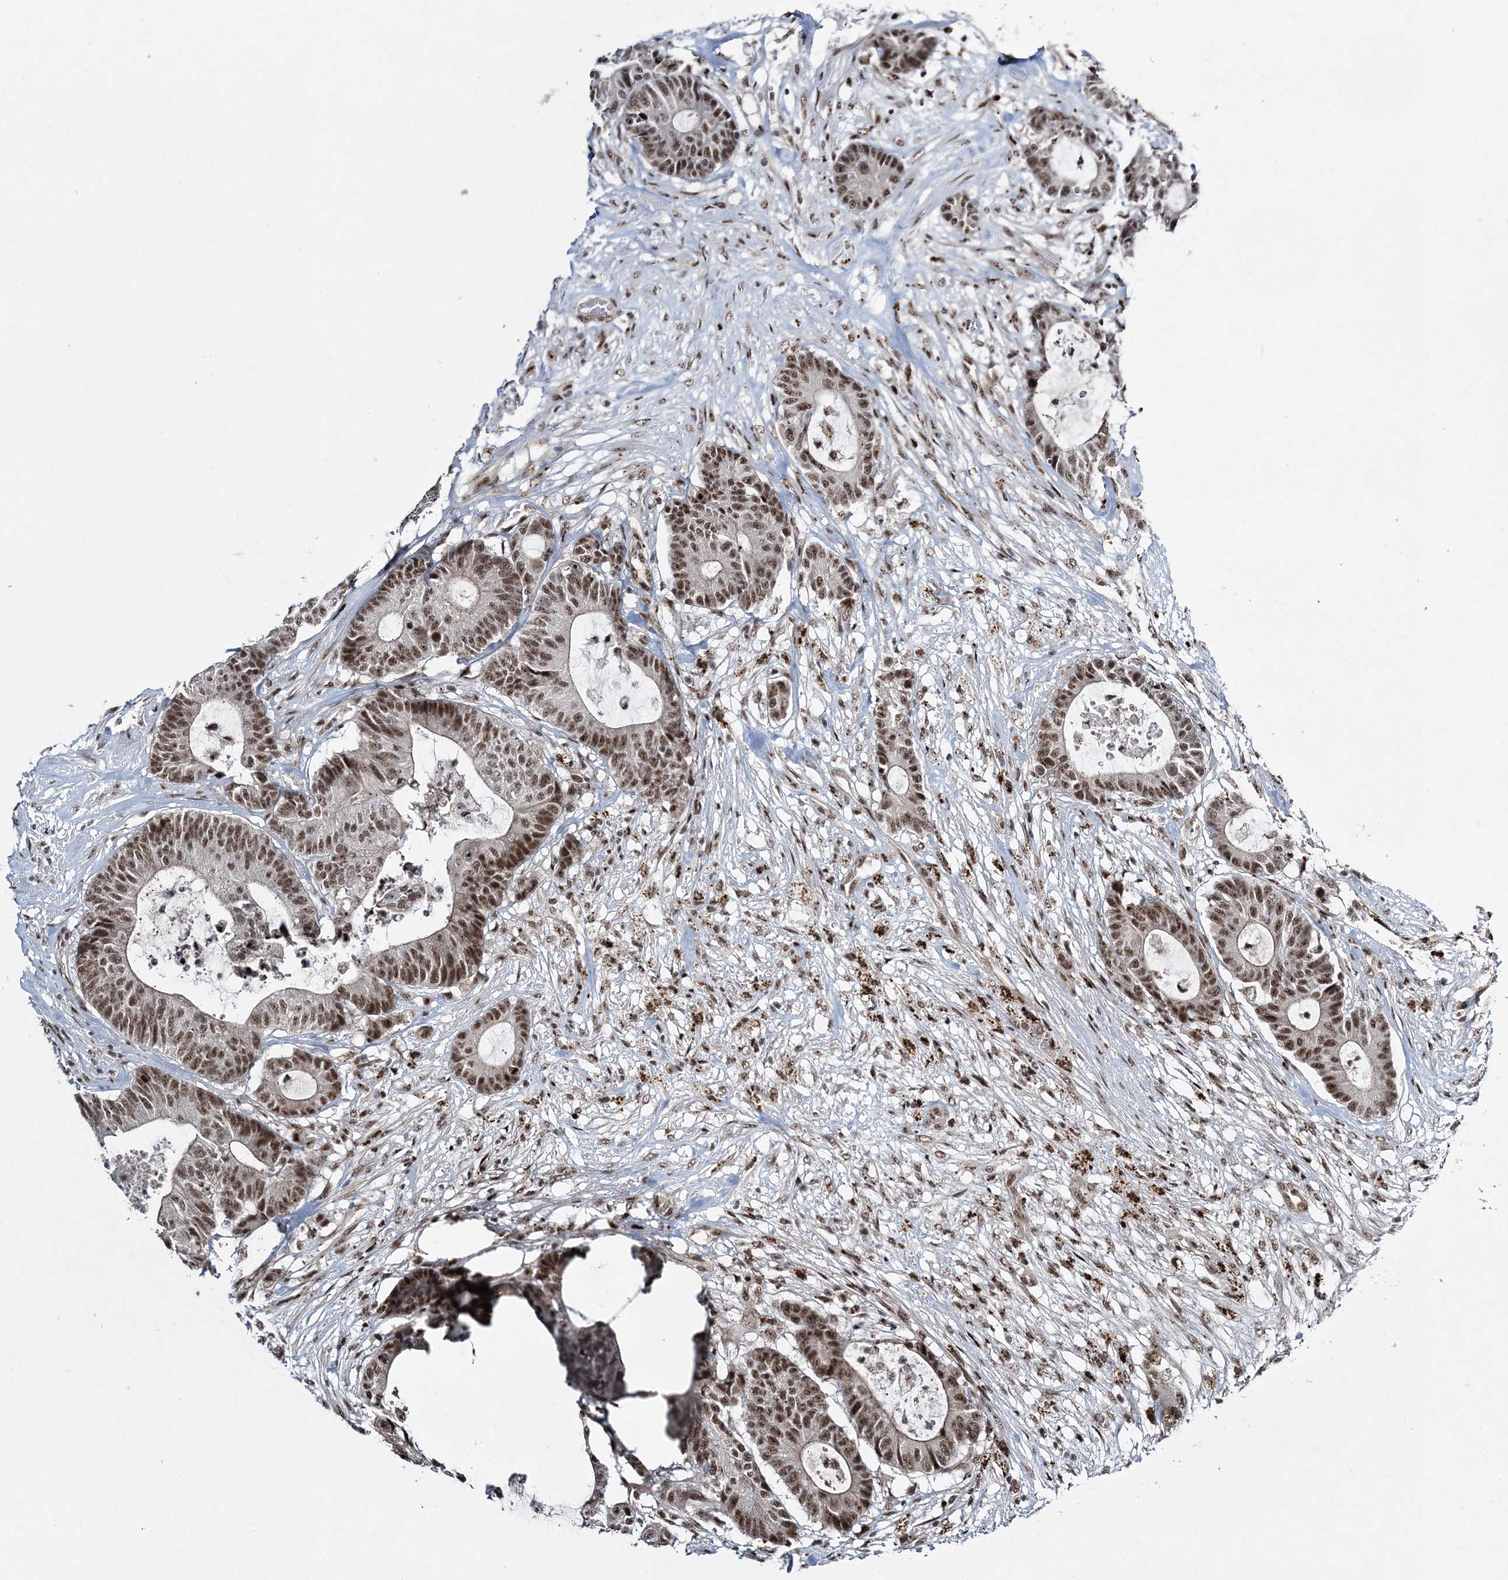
{"staining": {"intensity": "strong", "quantity": ">75%", "location": "nuclear"}, "tissue": "colorectal cancer", "cell_type": "Tumor cells", "image_type": "cancer", "snomed": [{"axis": "morphology", "description": "Adenocarcinoma, NOS"}, {"axis": "topography", "description": "Colon"}], "caption": "Colorectal cancer (adenocarcinoma) stained with a protein marker displays strong staining in tumor cells.", "gene": "CWC22", "patient": {"sex": "female", "age": 84}}